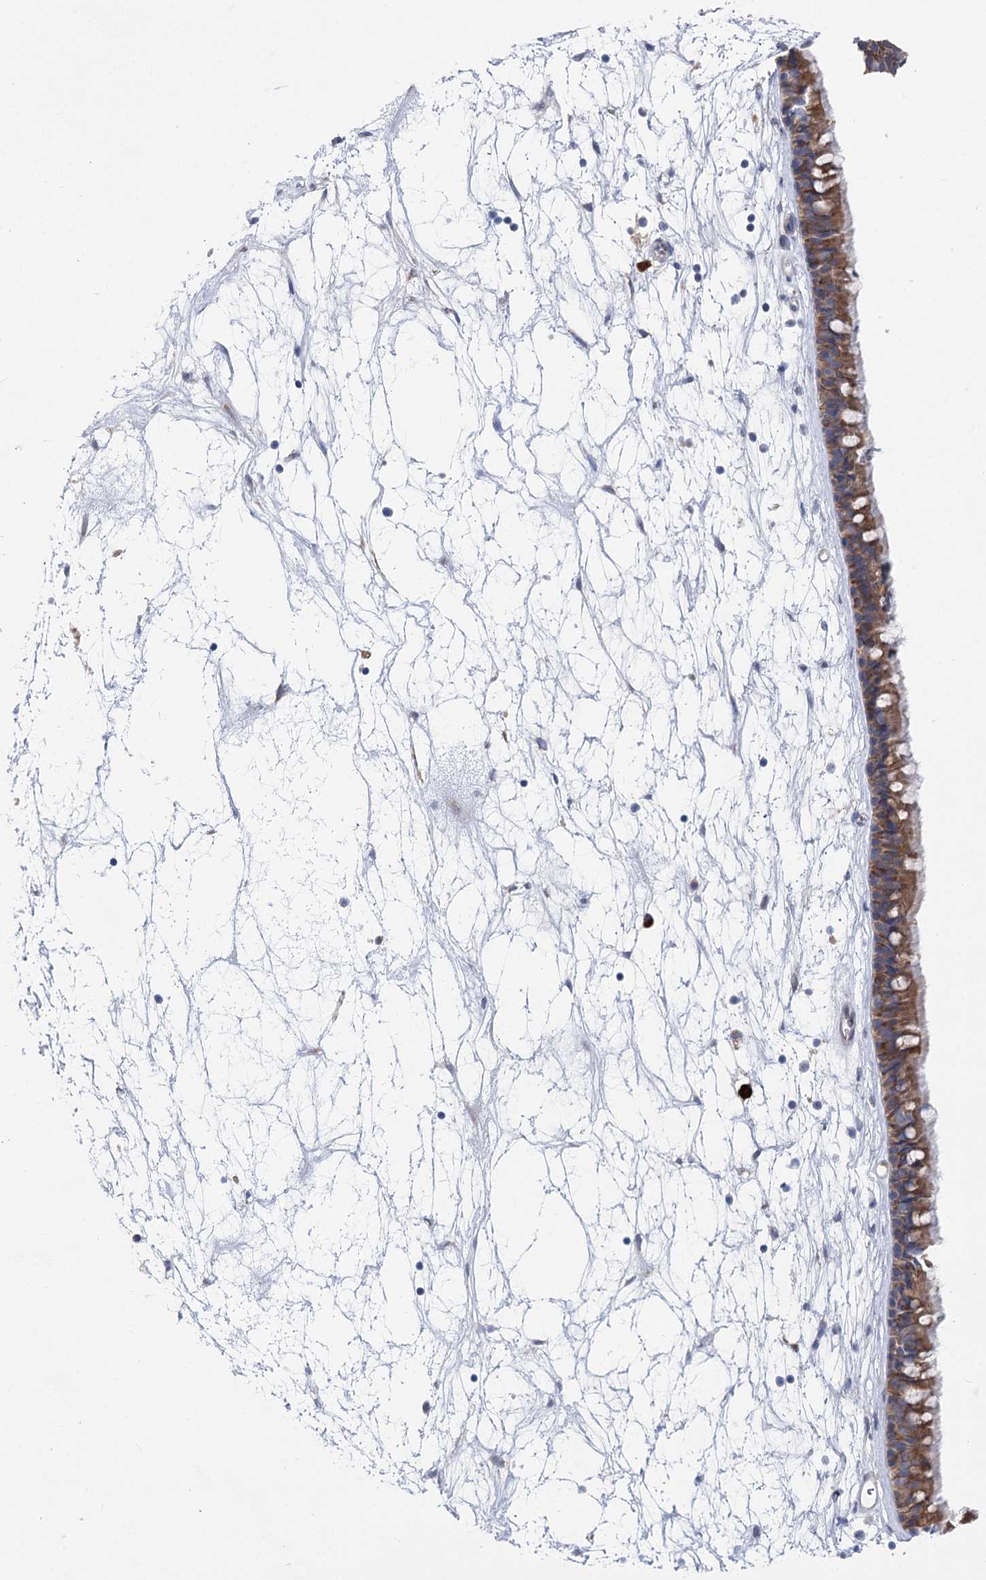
{"staining": {"intensity": "moderate", "quantity": "25%-75%", "location": "cytoplasmic/membranous"}, "tissue": "nasopharynx", "cell_type": "Respiratory epithelial cells", "image_type": "normal", "snomed": [{"axis": "morphology", "description": "Normal tissue, NOS"}, {"axis": "topography", "description": "Nasopharynx"}], "caption": "IHC photomicrograph of benign nasopharynx: nasopharynx stained using immunohistochemistry displays medium levels of moderate protein expression localized specifically in the cytoplasmic/membranous of respiratory epithelial cells, appearing as a cytoplasmic/membranous brown color.", "gene": "METTL24", "patient": {"sex": "male", "age": 64}}